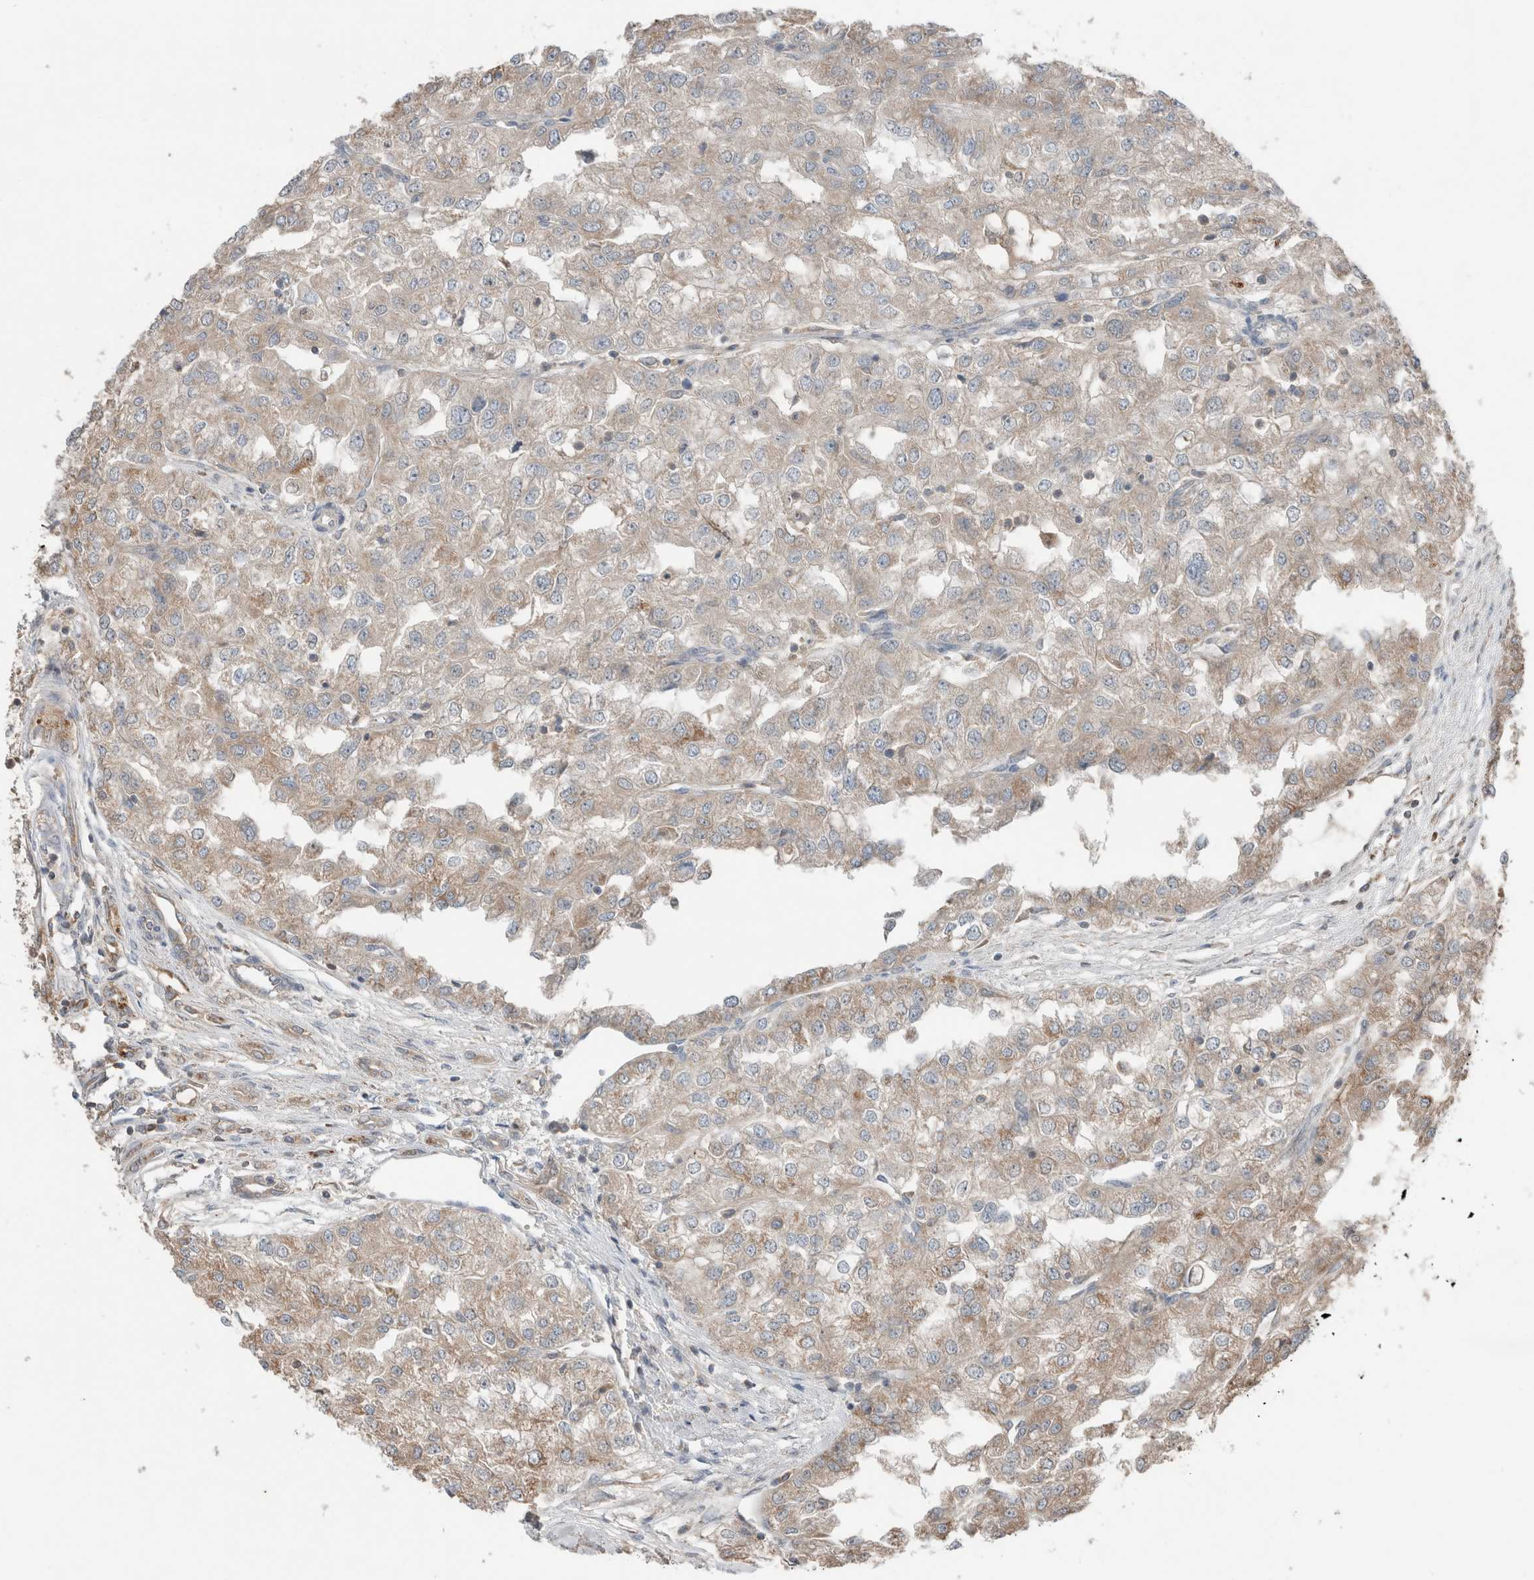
{"staining": {"intensity": "weak", "quantity": ">75%", "location": "cytoplasmic/membranous"}, "tissue": "renal cancer", "cell_type": "Tumor cells", "image_type": "cancer", "snomed": [{"axis": "morphology", "description": "Adenocarcinoma, NOS"}, {"axis": "topography", "description": "Kidney"}], "caption": "A photomicrograph of human renal adenocarcinoma stained for a protein exhibits weak cytoplasmic/membranous brown staining in tumor cells. (DAB (3,3'-diaminobenzidine) IHC with brightfield microscopy, high magnification).", "gene": "KLK14", "patient": {"sex": "female", "age": 54}}